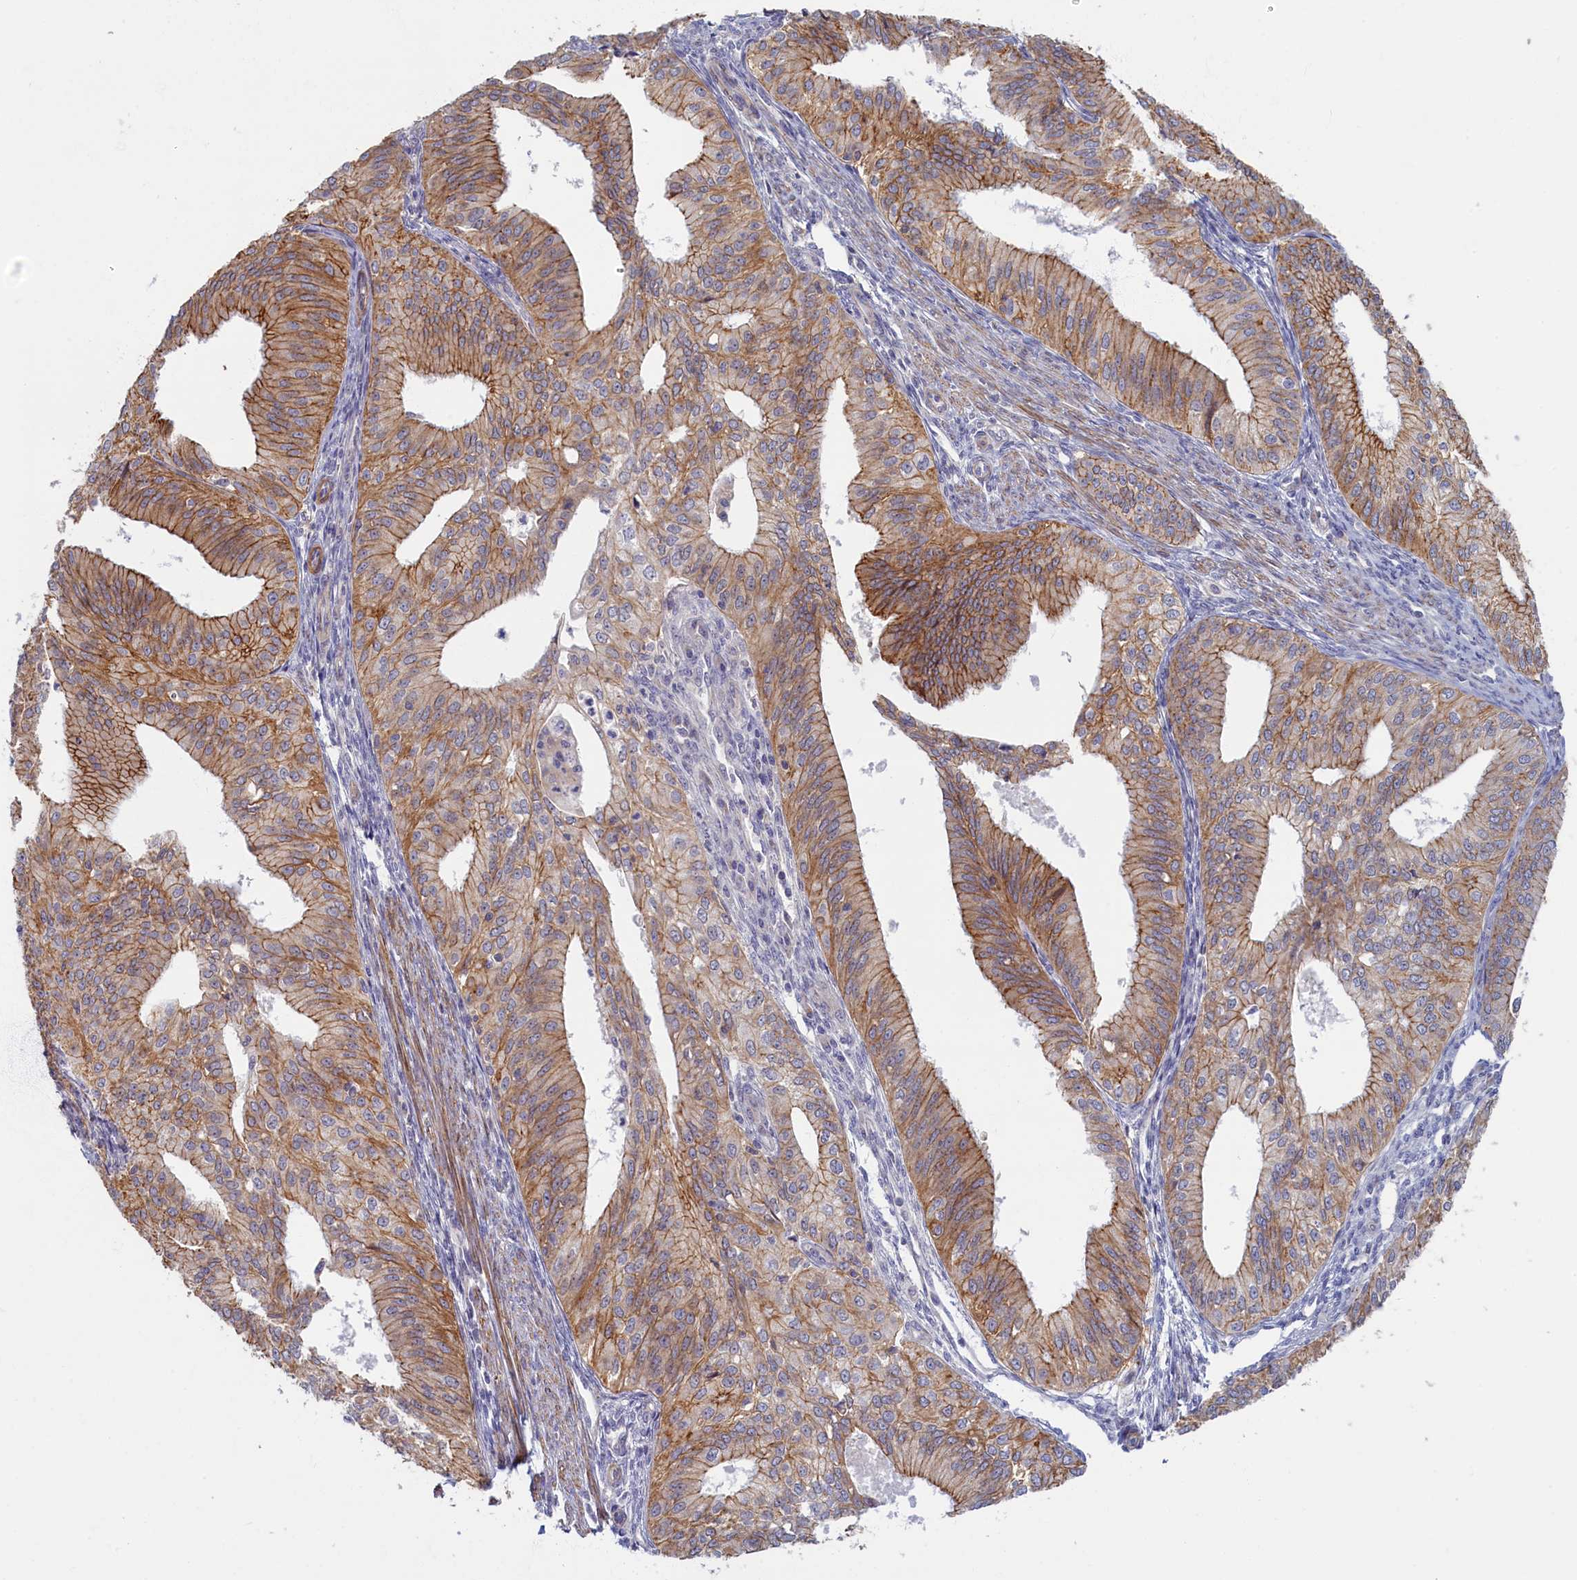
{"staining": {"intensity": "moderate", "quantity": ">75%", "location": "cytoplasmic/membranous"}, "tissue": "endometrial cancer", "cell_type": "Tumor cells", "image_type": "cancer", "snomed": [{"axis": "morphology", "description": "Adenocarcinoma, NOS"}, {"axis": "topography", "description": "Endometrium"}], "caption": "There is medium levels of moderate cytoplasmic/membranous positivity in tumor cells of endometrial cancer (adenocarcinoma), as demonstrated by immunohistochemical staining (brown color).", "gene": "TRPM4", "patient": {"sex": "female", "age": 50}}